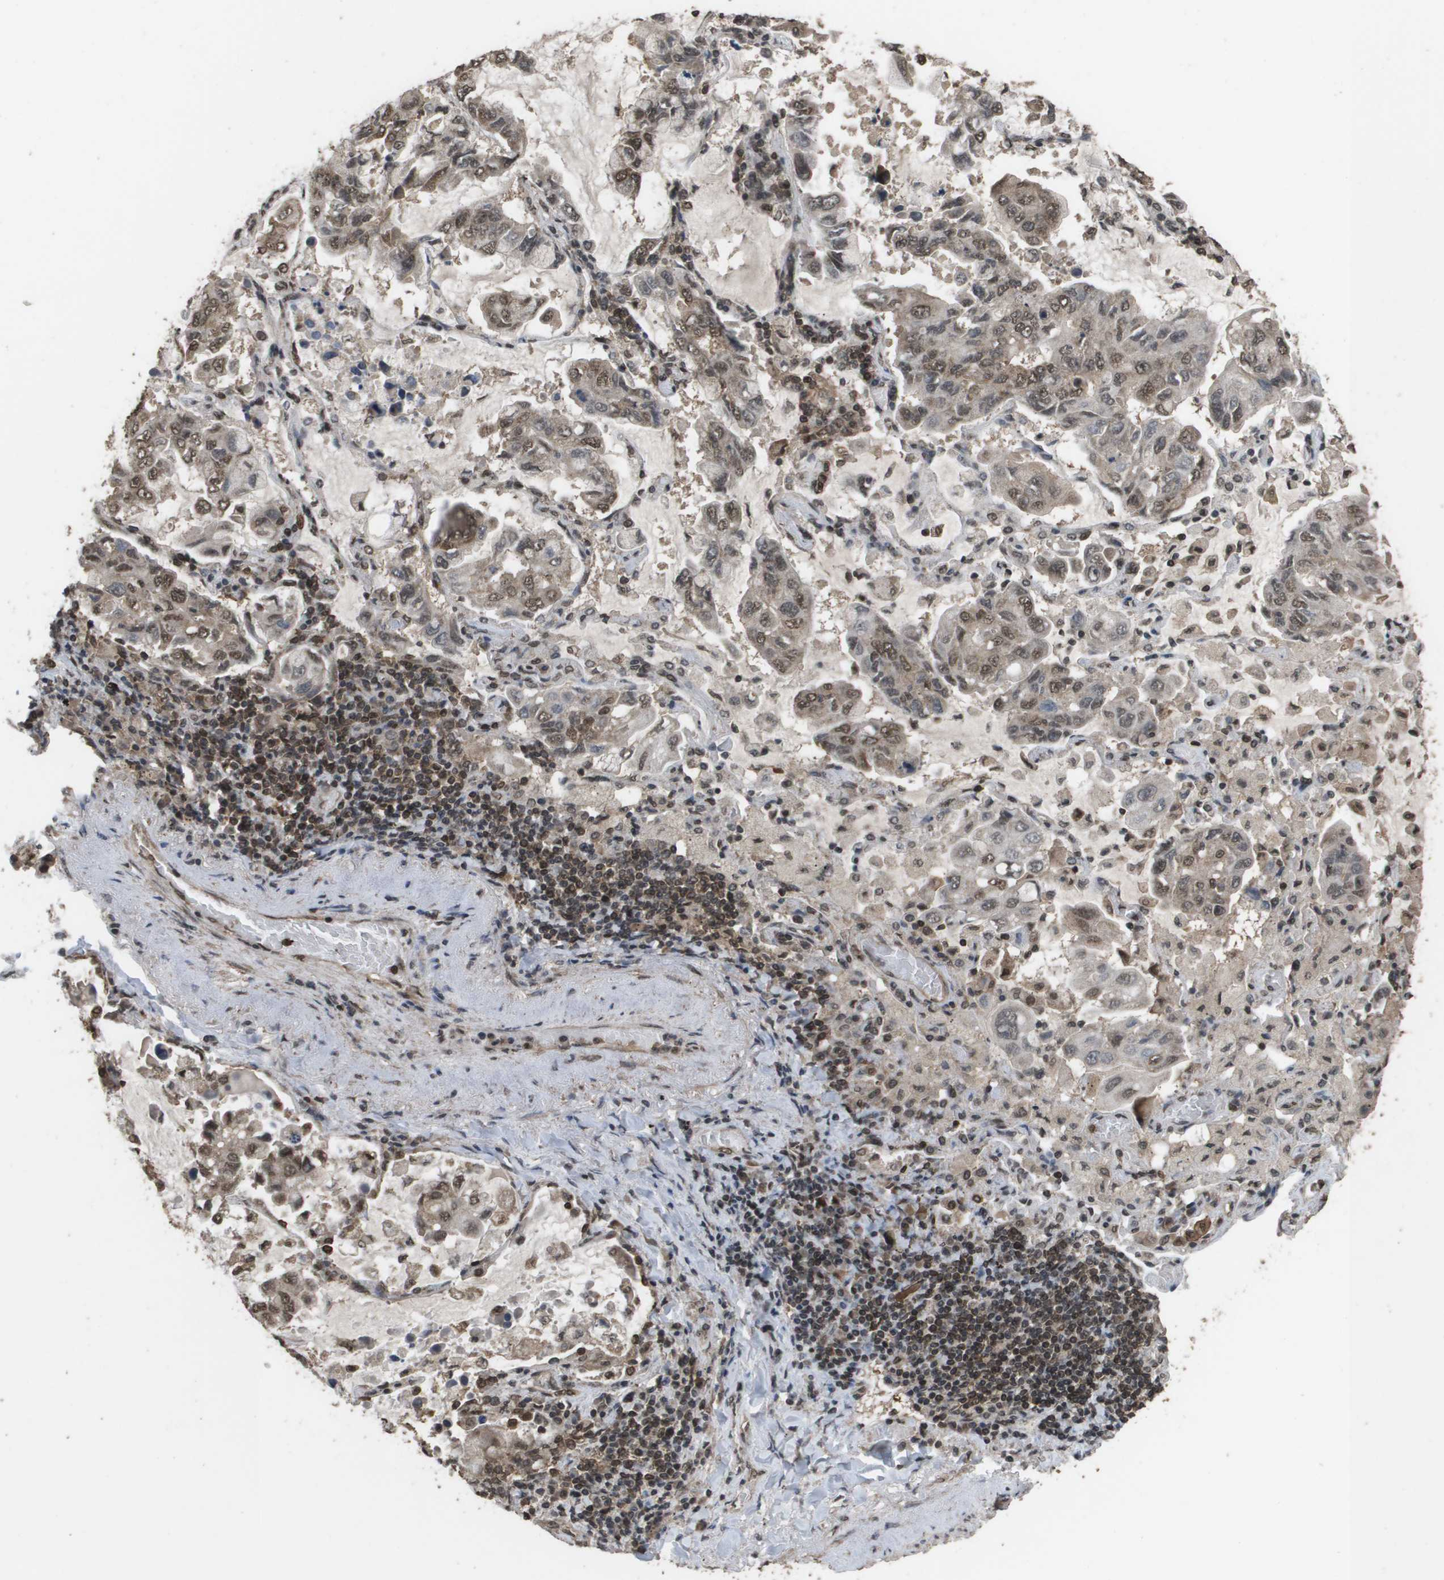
{"staining": {"intensity": "moderate", "quantity": "25%-75%", "location": "cytoplasmic/membranous,nuclear"}, "tissue": "lung cancer", "cell_type": "Tumor cells", "image_type": "cancer", "snomed": [{"axis": "morphology", "description": "Adenocarcinoma, NOS"}, {"axis": "topography", "description": "Lung"}], "caption": "The histopathology image displays immunohistochemical staining of lung cancer. There is moderate cytoplasmic/membranous and nuclear staining is seen in about 25%-75% of tumor cells. Using DAB (3,3'-diaminobenzidine) (brown) and hematoxylin (blue) stains, captured at high magnification using brightfield microscopy.", "gene": "AXIN2", "patient": {"sex": "male", "age": 64}}